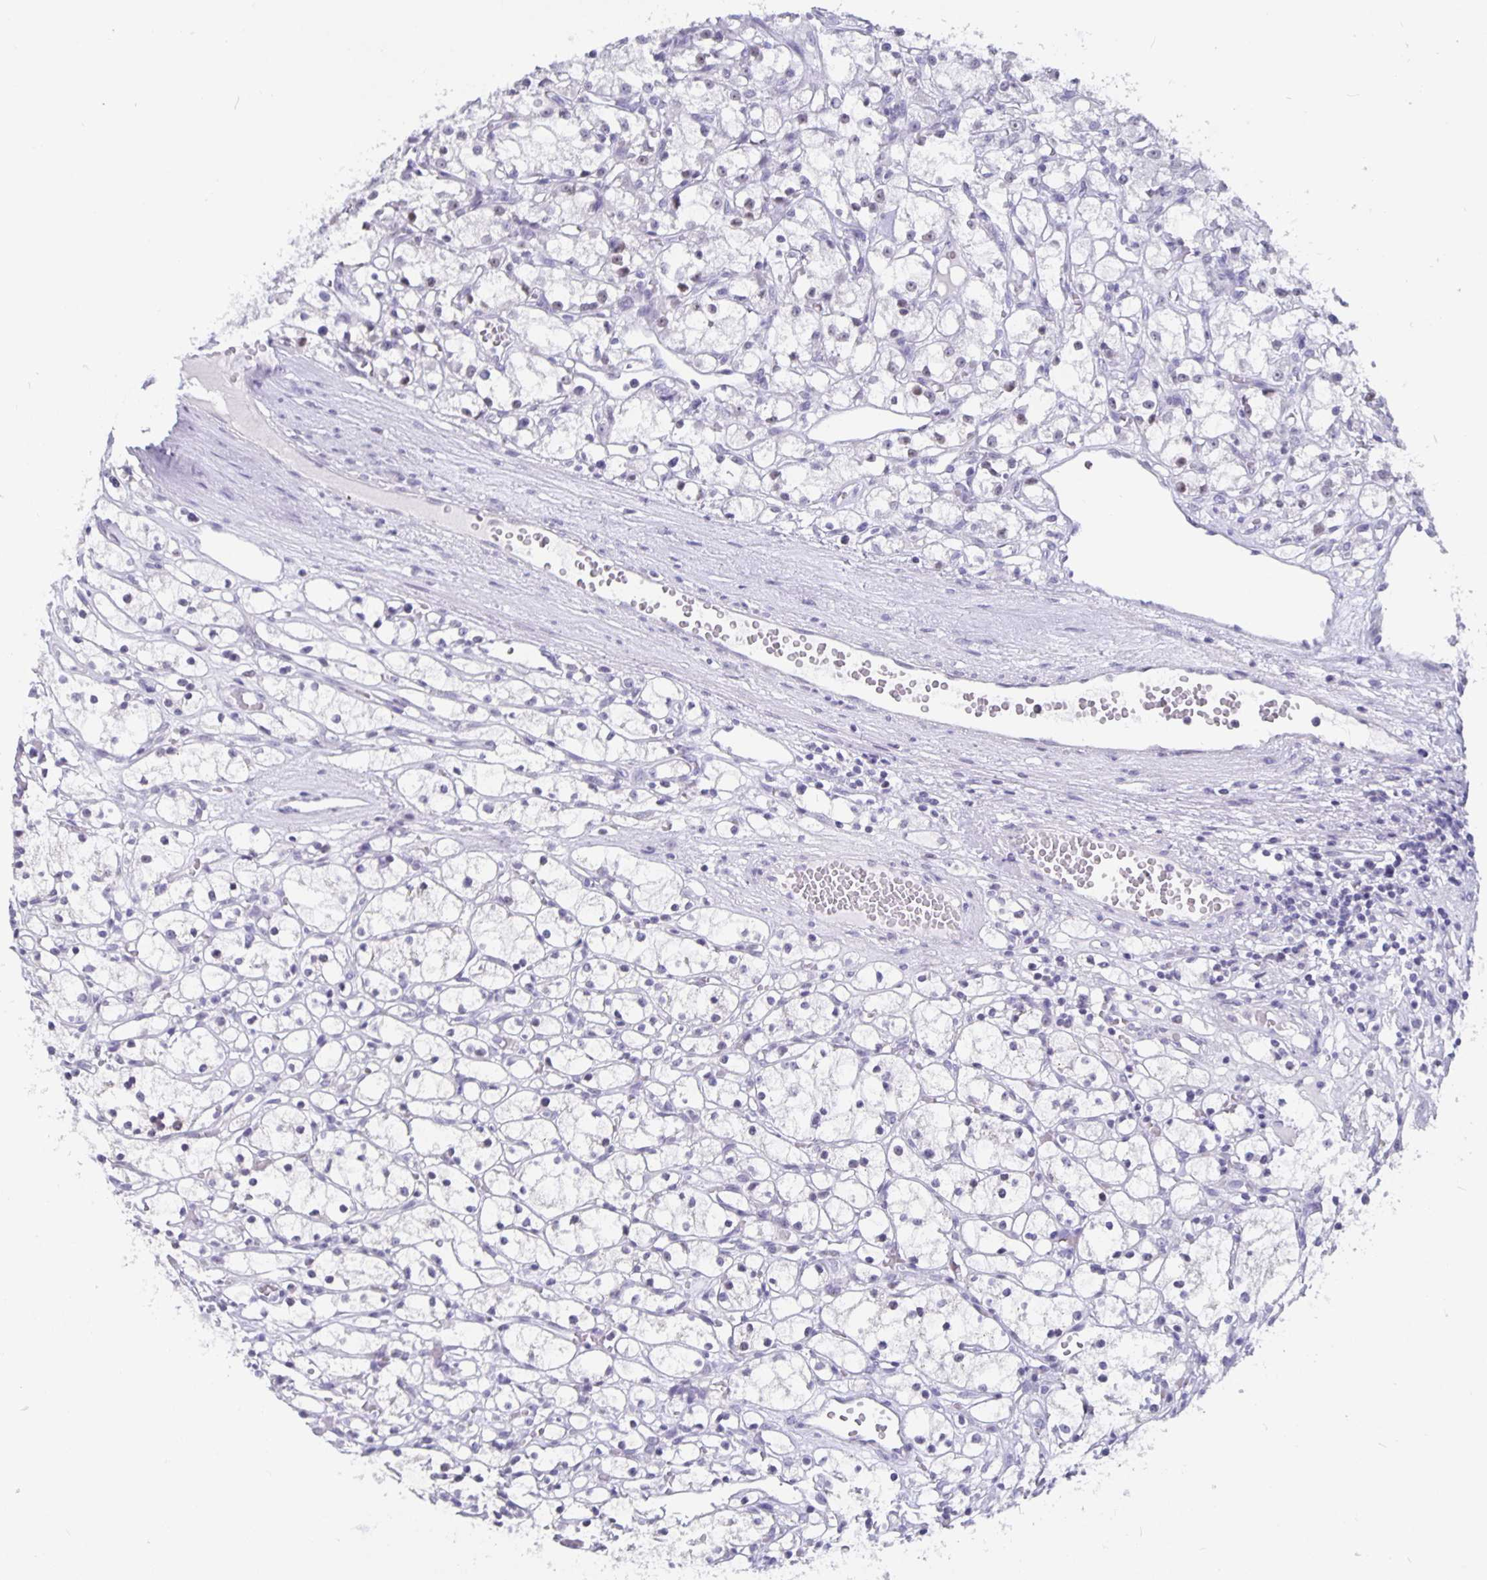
{"staining": {"intensity": "negative", "quantity": "none", "location": "none"}, "tissue": "renal cancer", "cell_type": "Tumor cells", "image_type": "cancer", "snomed": [{"axis": "morphology", "description": "Adenocarcinoma, NOS"}, {"axis": "topography", "description": "Kidney"}], "caption": "Tumor cells show no significant staining in renal adenocarcinoma.", "gene": "OLIG2", "patient": {"sex": "female", "age": 59}}